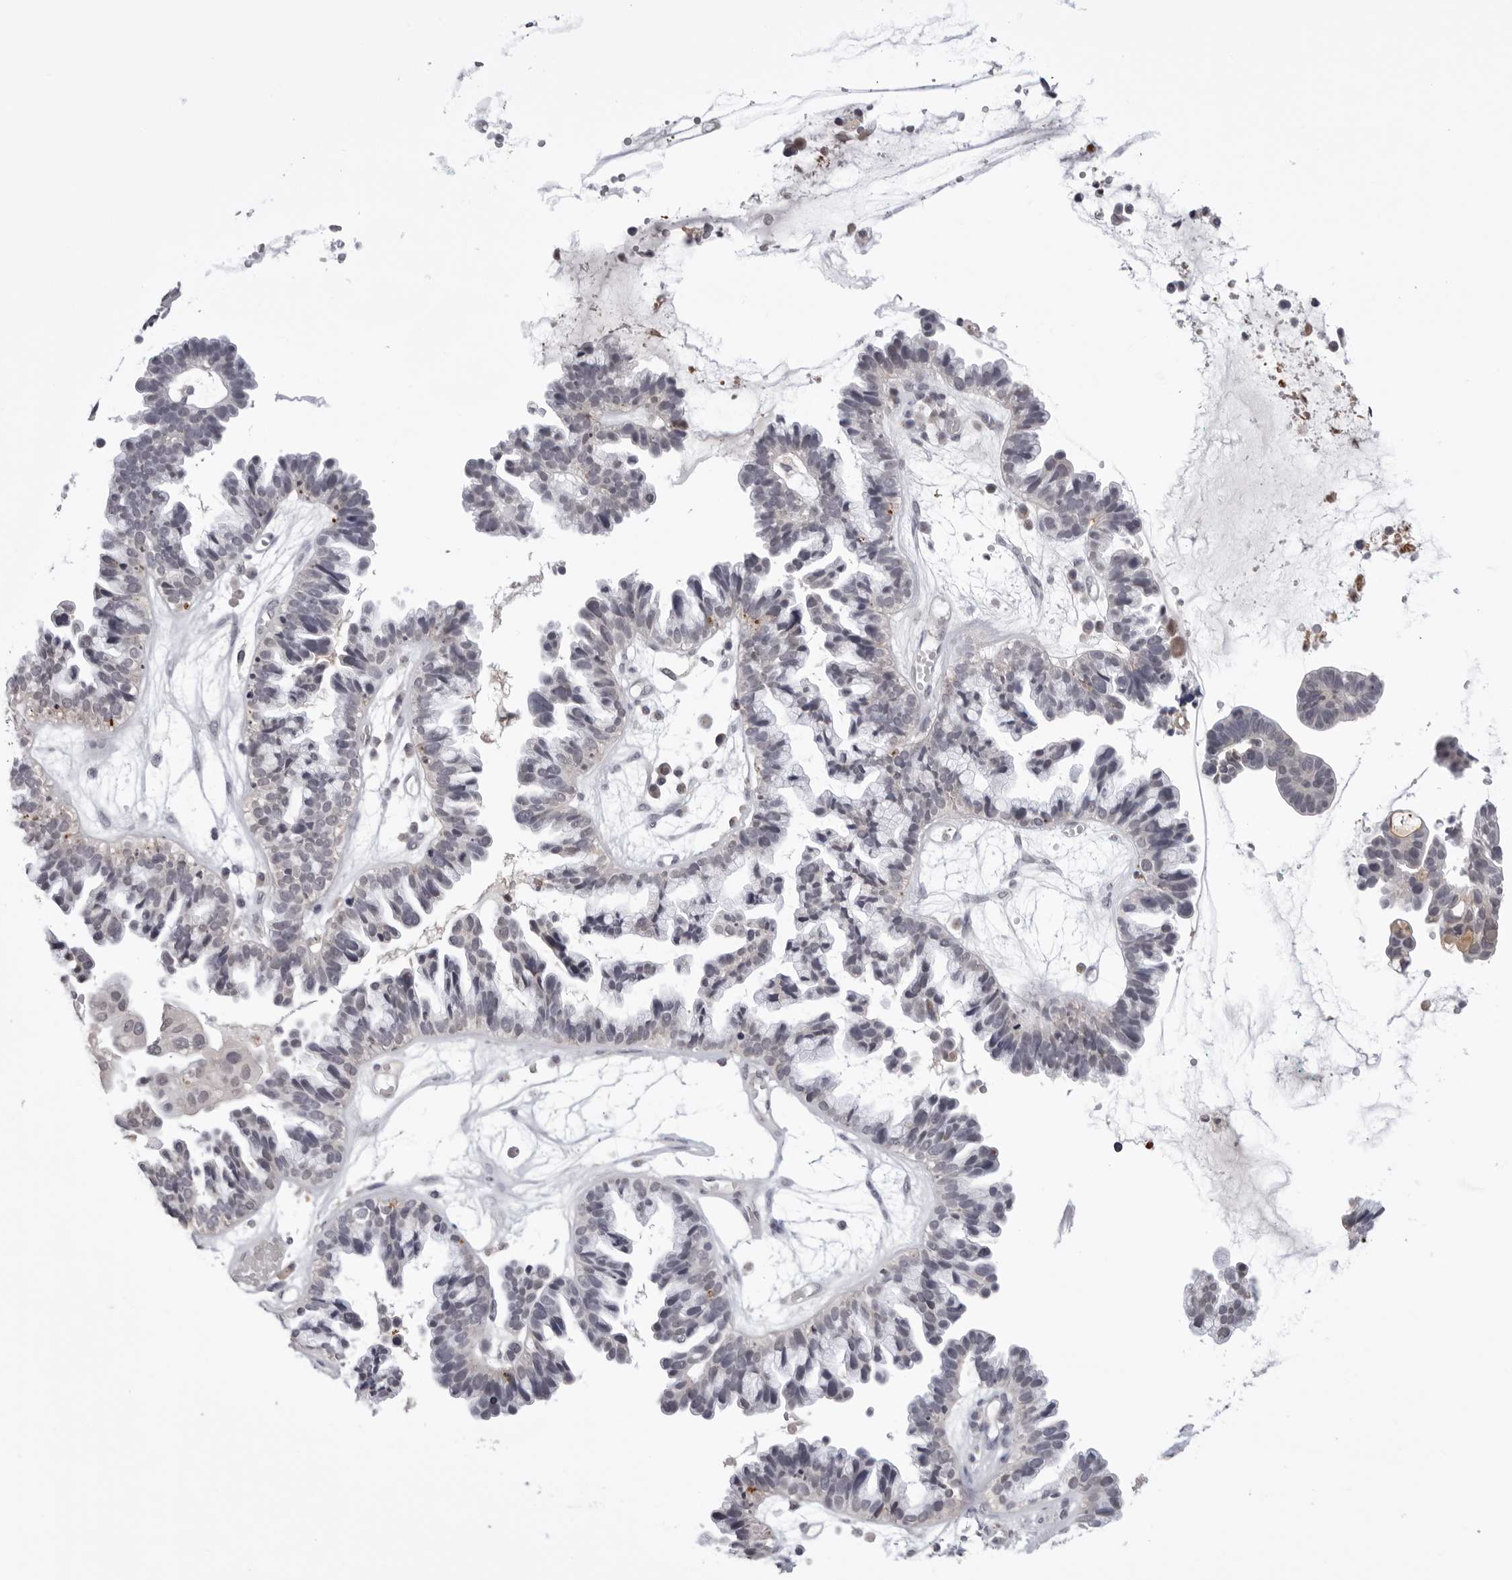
{"staining": {"intensity": "negative", "quantity": "none", "location": "none"}, "tissue": "ovarian cancer", "cell_type": "Tumor cells", "image_type": "cancer", "snomed": [{"axis": "morphology", "description": "Cystadenocarcinoma, serous, NOS"}, {"axis": "topography", "description": "Ovary"}], "caption": "Serous cystadenocarcinoma (ovarian) stained for a protein using immunohistochemistry reveals no positivity tumor cells.", "gene": "CDK20", "patient": {"sex": "female", "age": 56}}